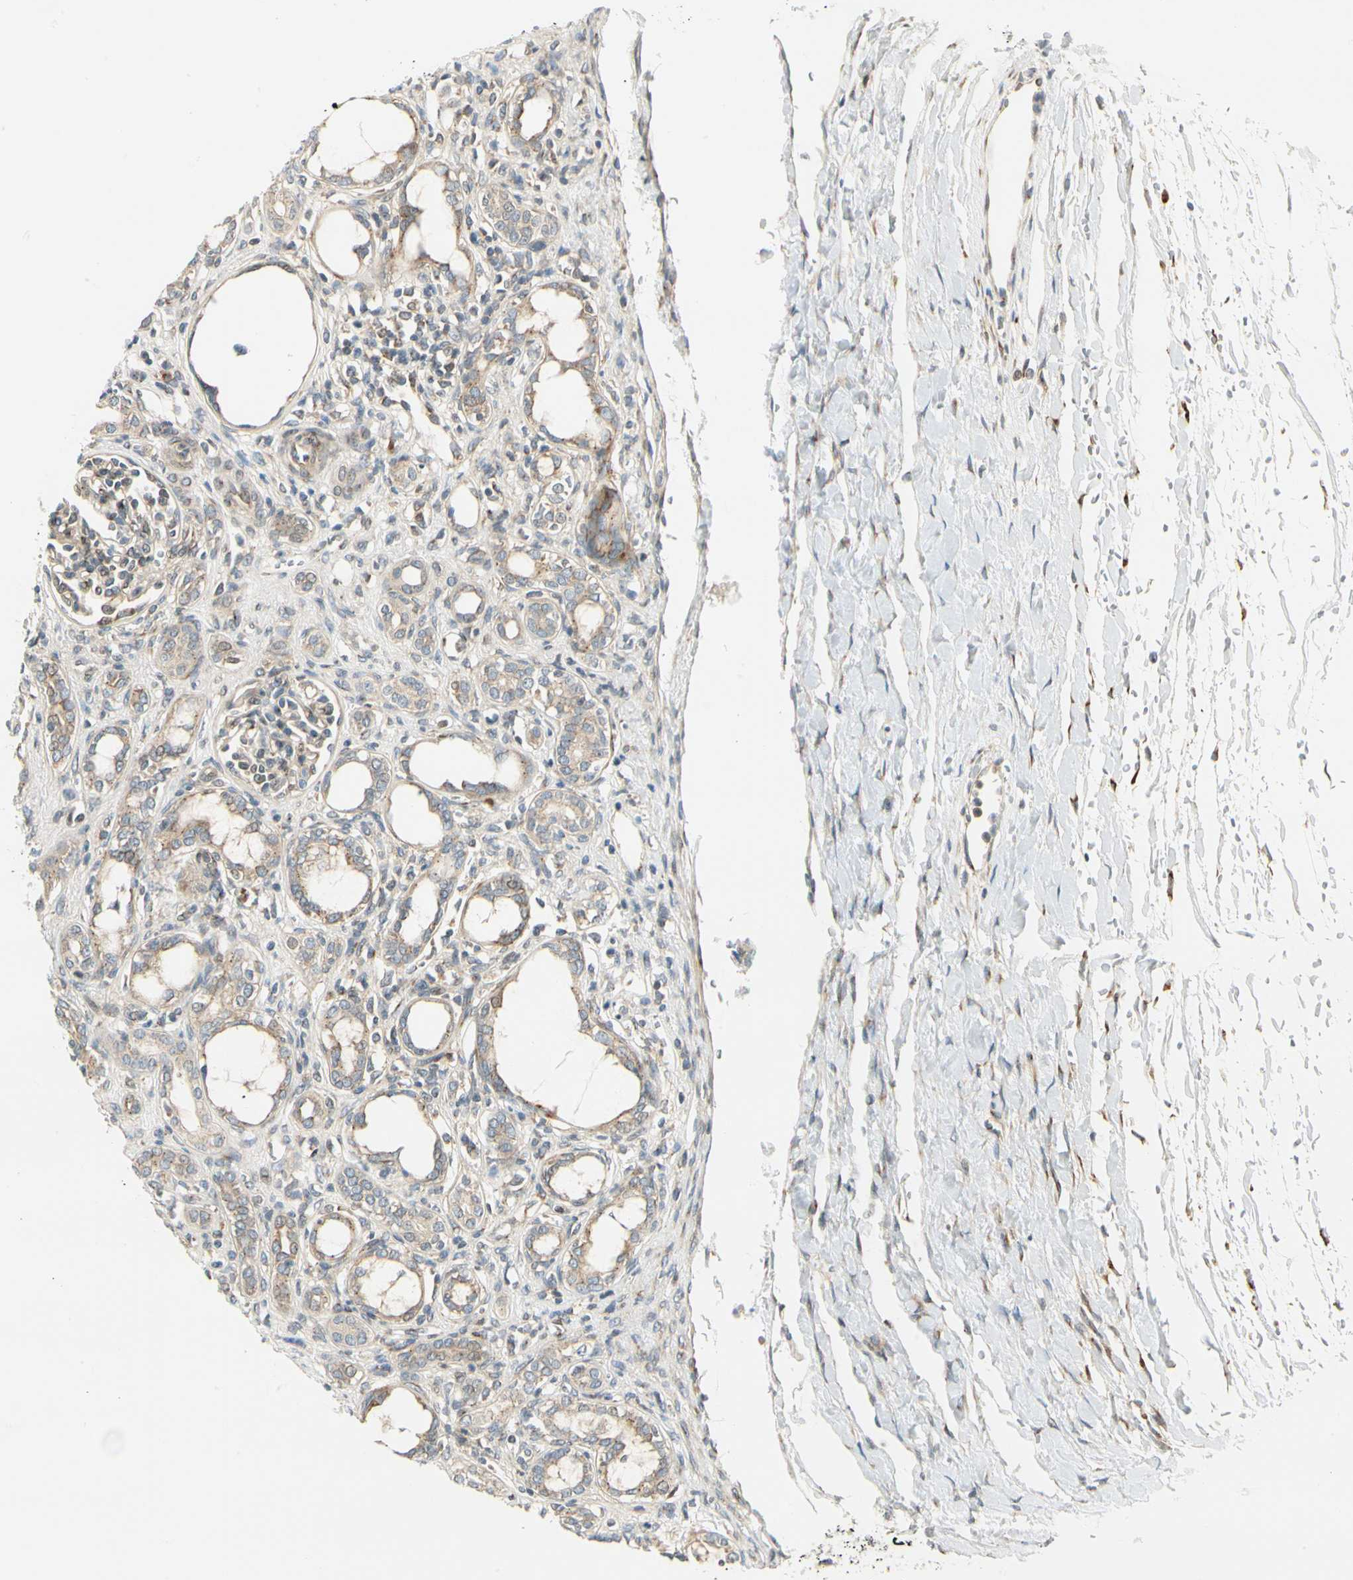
{"staining": {"intensity": "weak", "quantity": ">75%", "location": "cytoplasmic/membranous"}, "tissue": "kidney", "cell_type": "Cells in glomeruli", "image_type": "normal", "snomed": [{"axis": "morphology", "description": "Normal tissue, NOS"}, {"axis": "topography", "description": "Kidney"}], "caption": "Immunohistochemistry (DAB) staining of normal human kidney reveals weak cytoplasmic/membranous protein positivity in about >75% of cells in glomeruli. The staining was performed using DAB (3,3'-diaminobenzidine) to visualize the protein expression in brown, while the nuclei were stained in blue with hematoxylin (Magnification: 20x).", "gene": "MANSC1", "patient": {"sex": "male", "age": 7}}